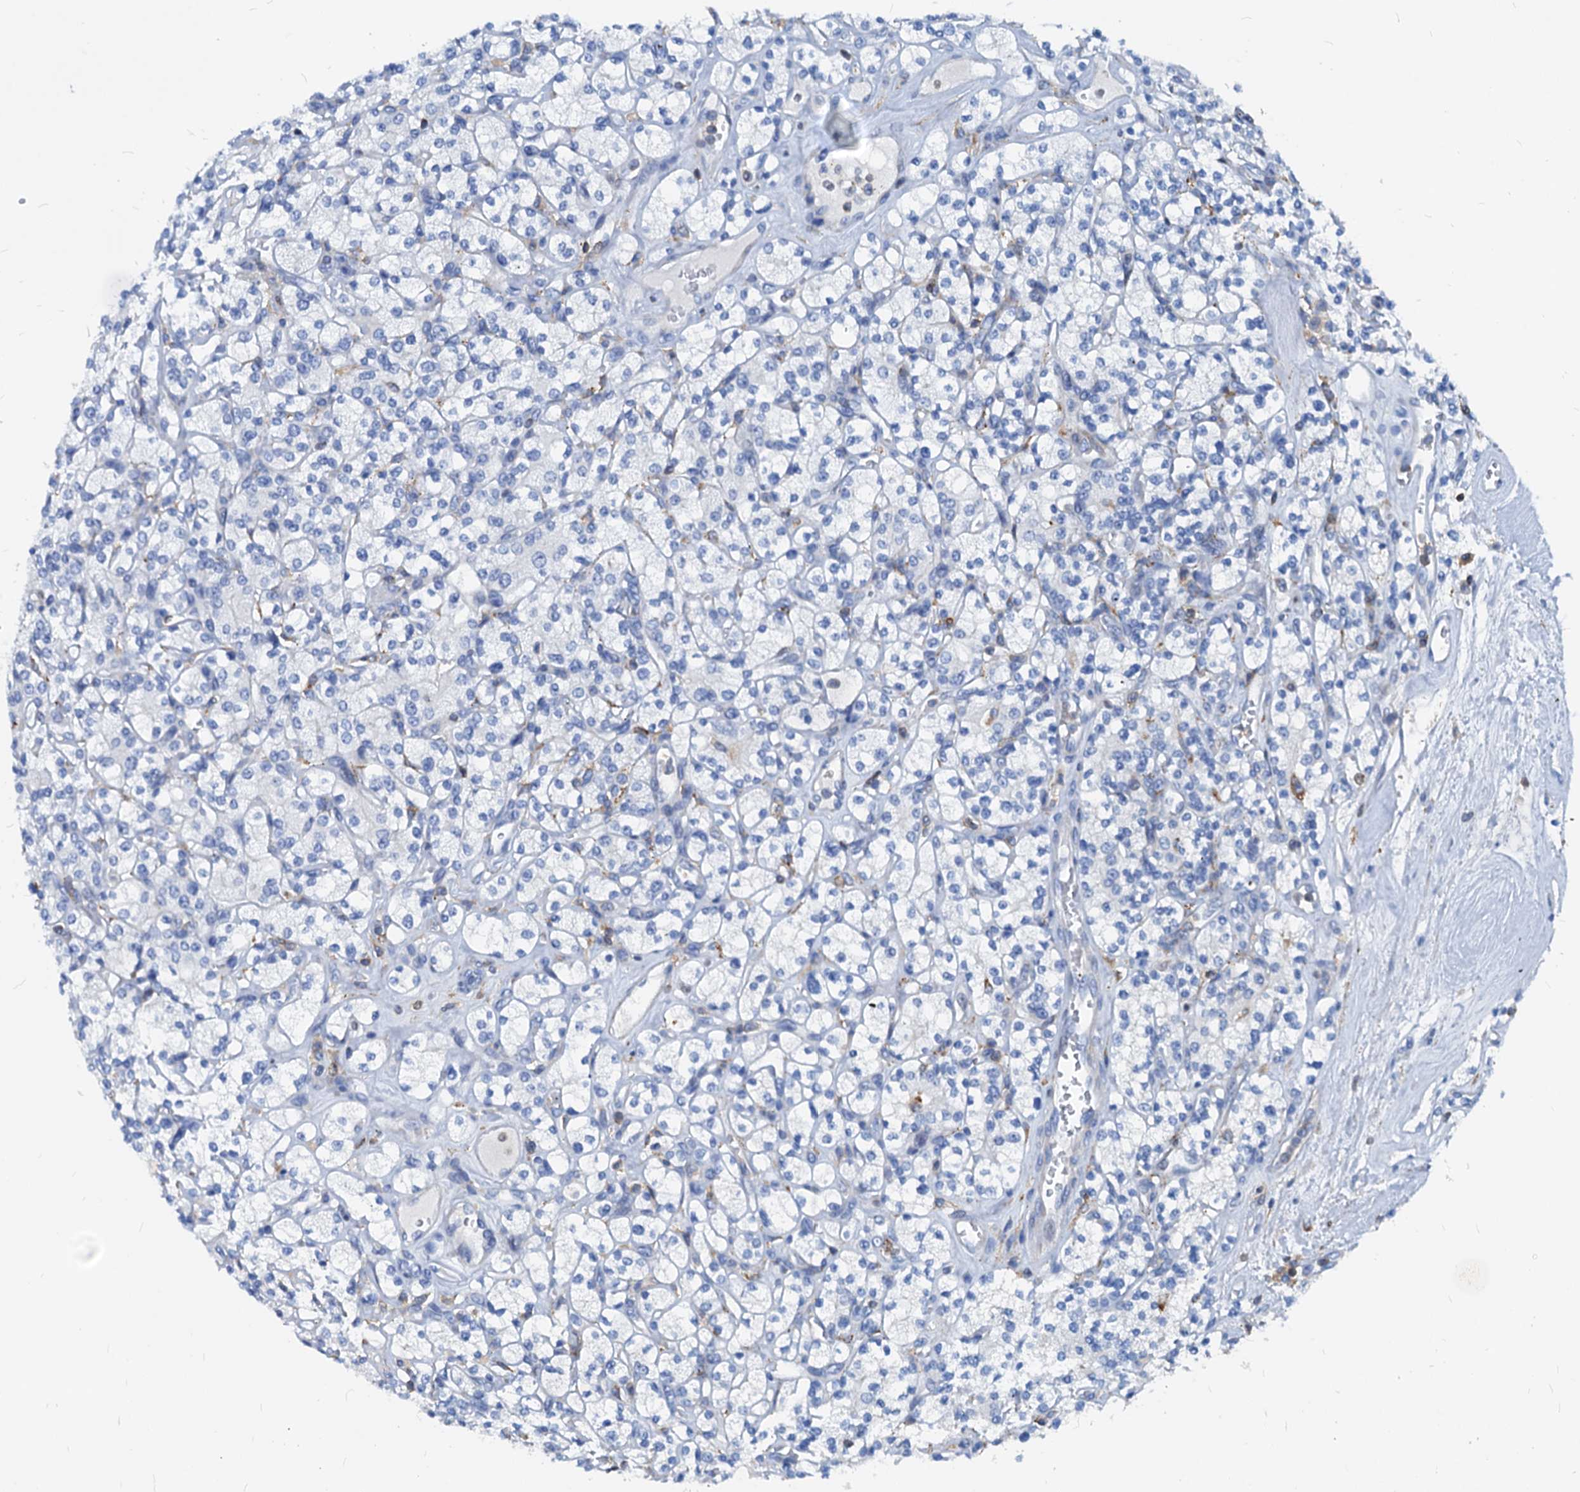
{"staining": {"intensity": "negative", "quantity": "none", "location": "none"}, "tissue": "renal cancer", "cell_type": "Tumor cells", "image_type": "cancer", "snomed": [{"axis": "morphology", "description": "Adenocarcinoma, NOS"}, {"axis": "topography", "description": "Kidney"}], "caption": "High magnification brightfield microscopy of renal cancer (adenocarcinoma) stained with DAB (brown) and counterstained with hematoxylin (blue): tumor cells show no significant expression.", "gene": "LCP2", "patient": {"sex": "male", "age": 77}}